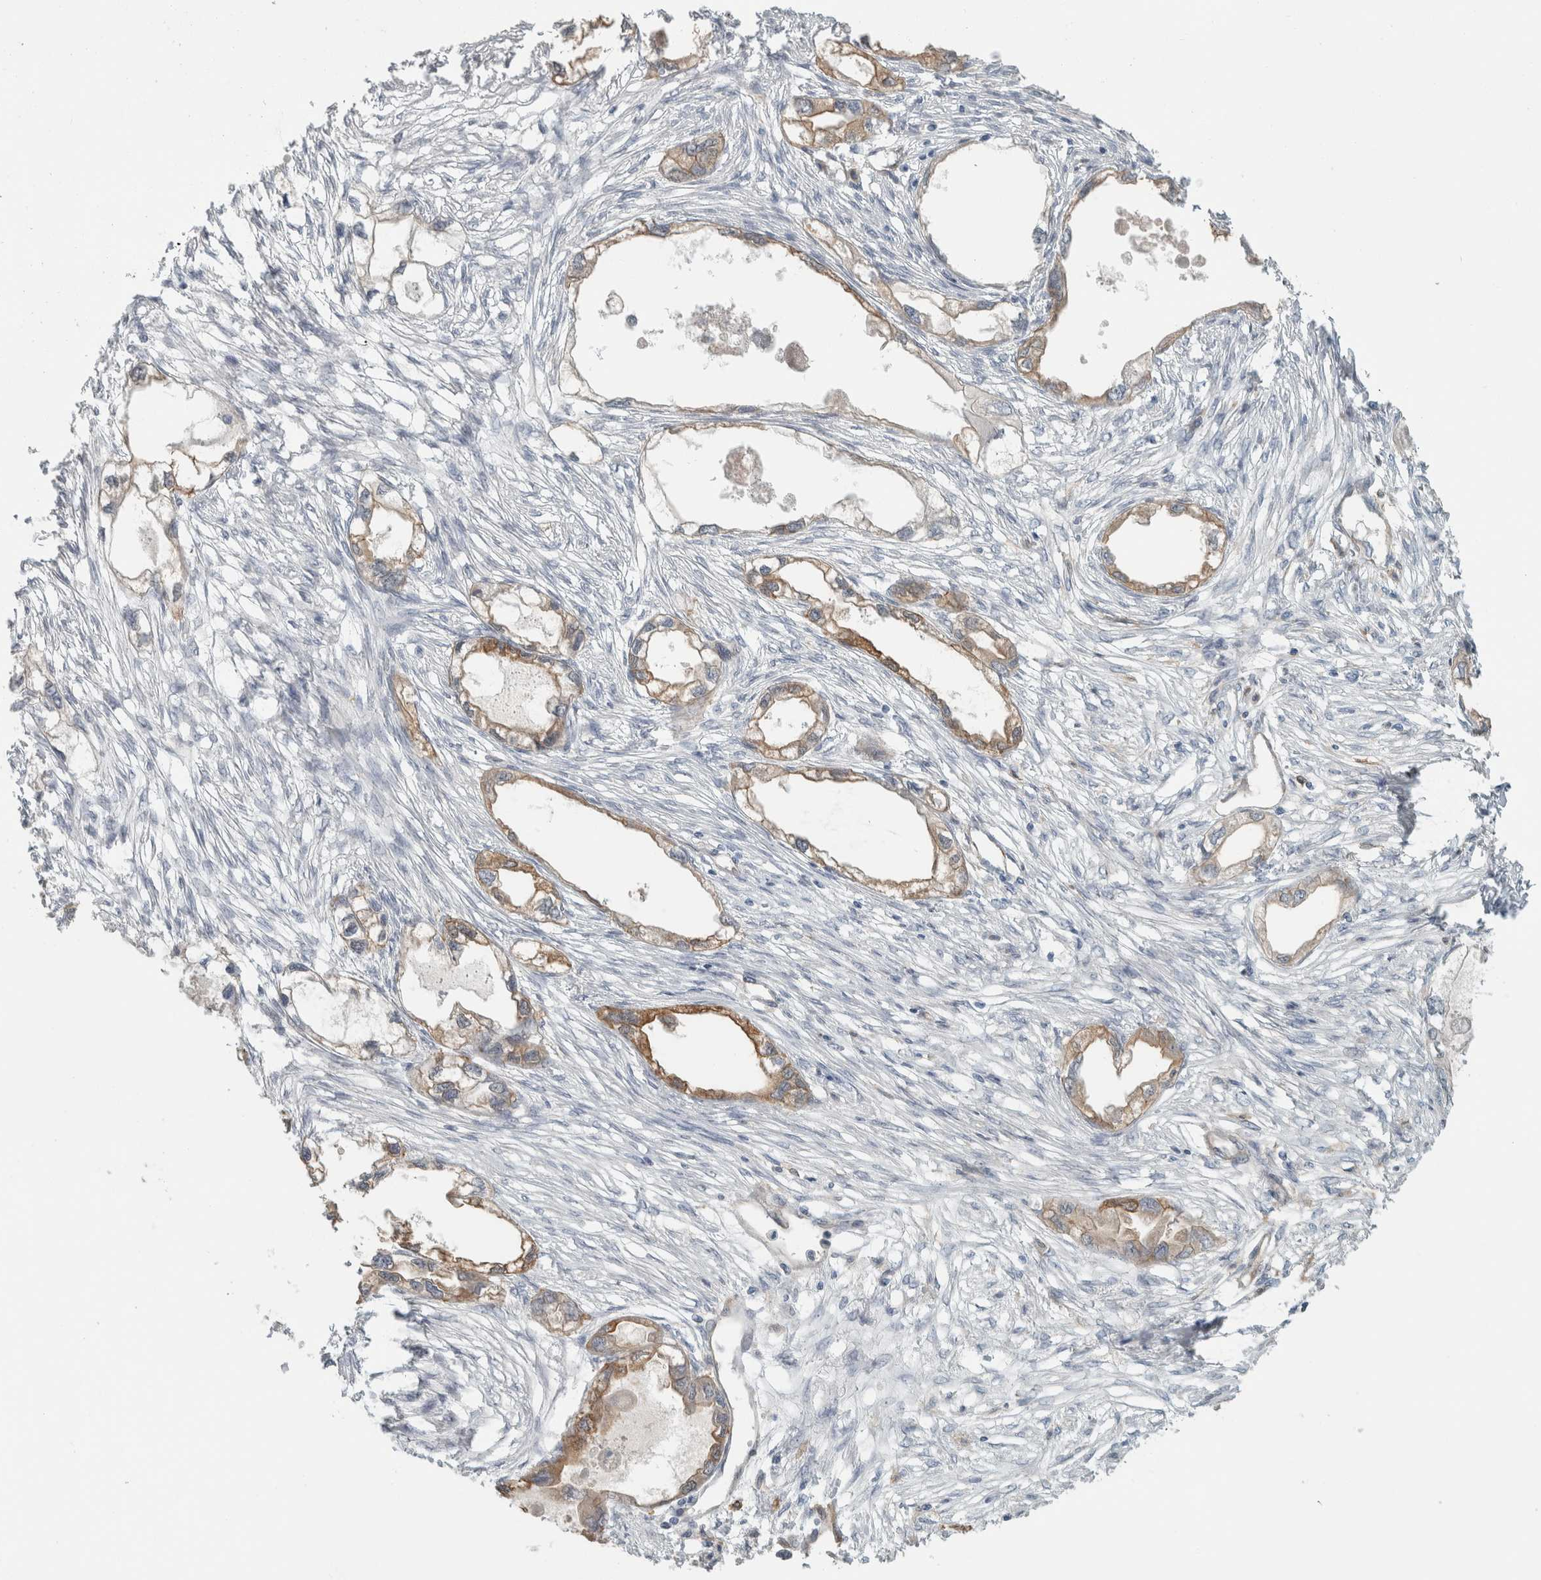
{"staining": {"intensity": "moderate", "quantity": ">75%", "location": "cytoplasmic/membranous"}, "tissue": "endometrial cancer", "cell_type": "Tumor cells", "image_type": "cancer", "snomed": [{"axis": "morphology", "description": "Adenocarcinoma, NOS"}, {"axis": "morphology", "description": "Adenocarcinoma, metastatic, NOS"}, {"axis": "topography", "description": "Adipose tissue"}, {"axis": "topography", "description": "Endometrium"}], "caption": "This micrograph exhibits endometrial cancer (metastatic adenocarcinoma) stained with IHC to label a protein in brown. The cytoplasmic/membranous of tumor cells show moderate positivity for the protein. Nuclei are counter-stained blue.", "gene": "SCIN", "patient": {"sex": "female", "age": 67}}